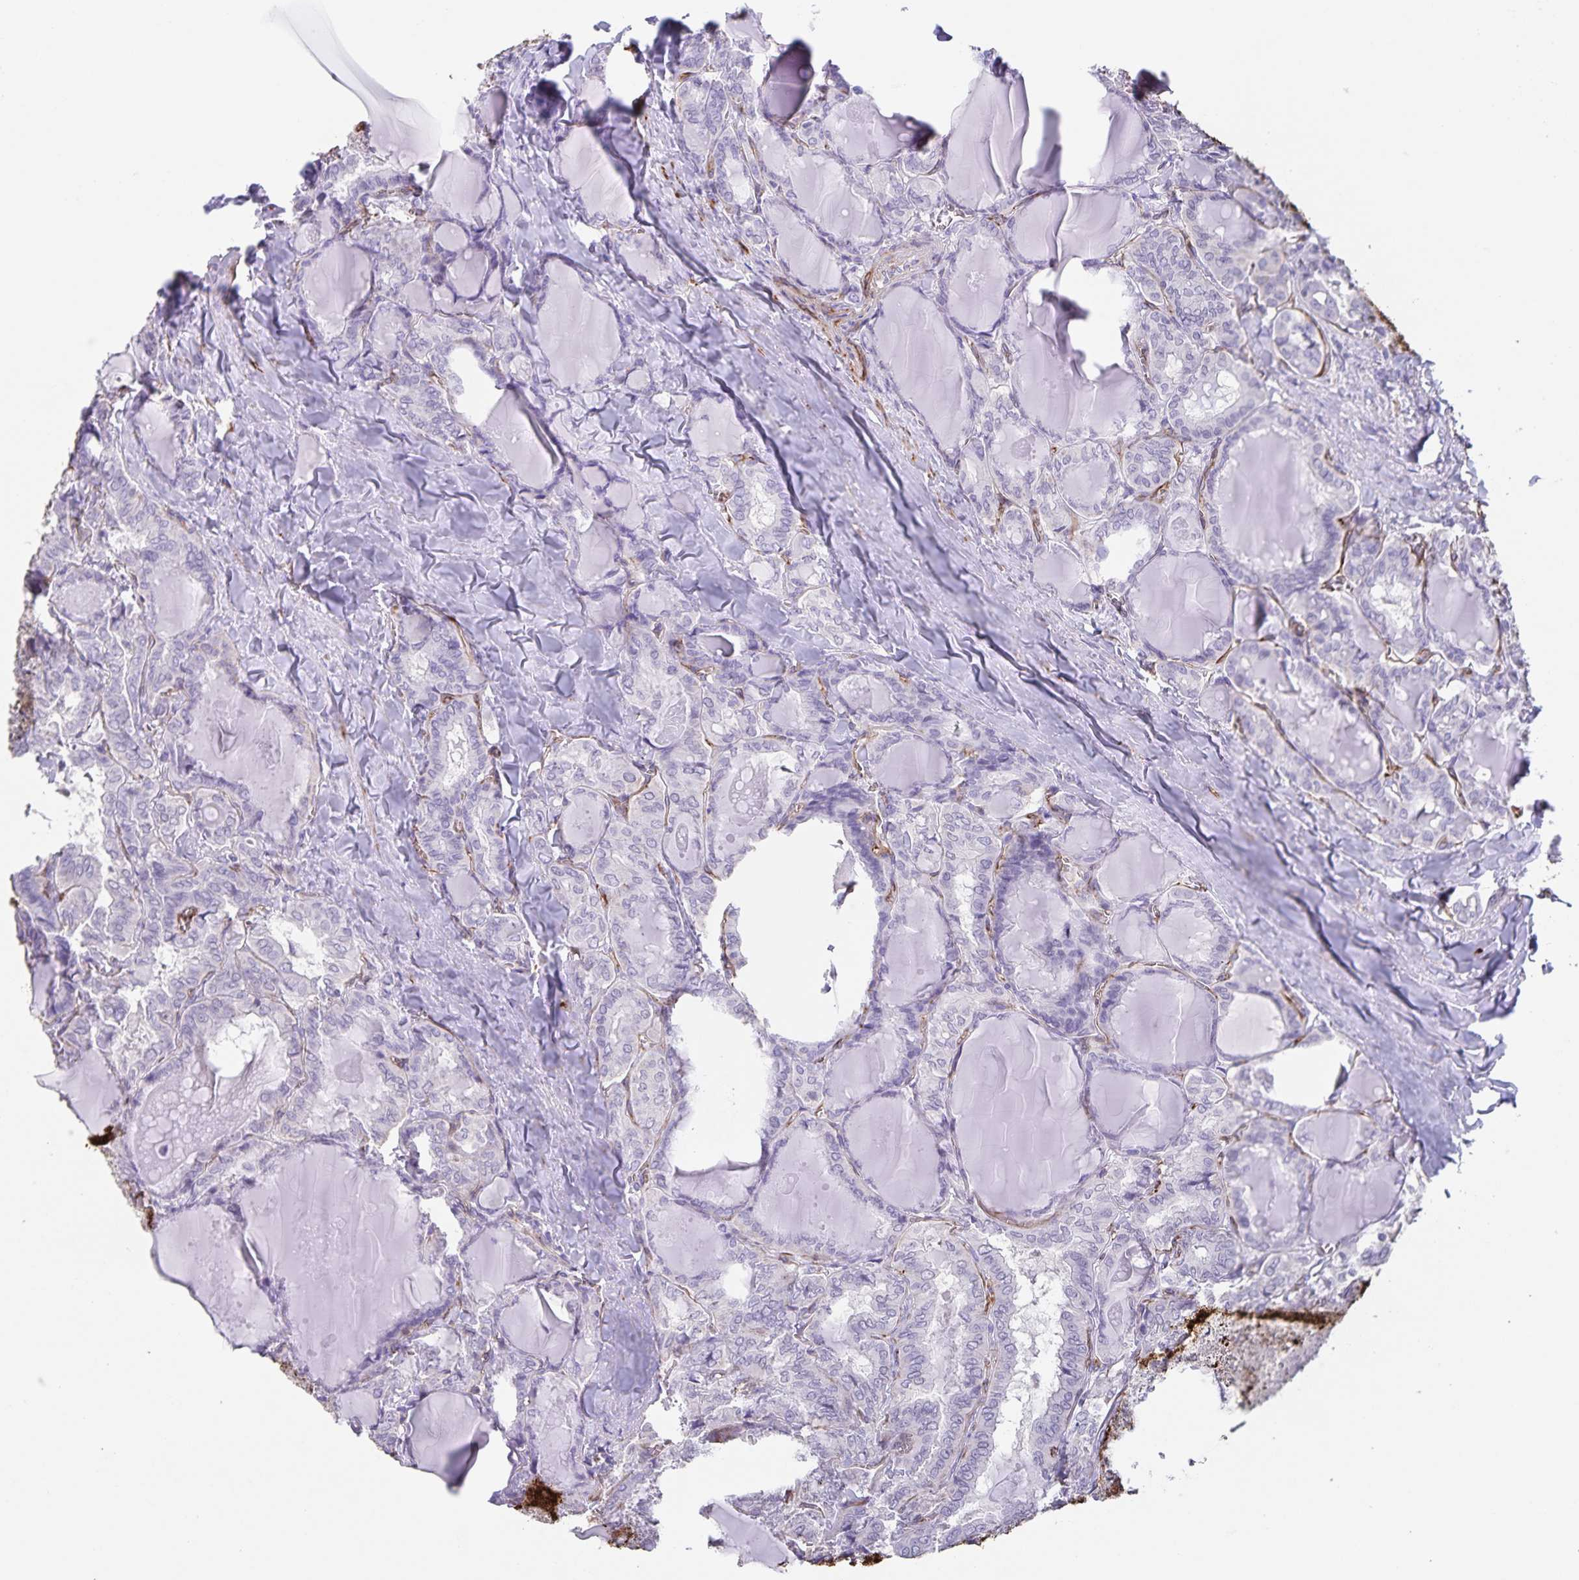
{"staining": {"intensity": "negative", "quantity": "none", "location": "none"}, "tissue": "thyroid cancer", "cell_type": "Tumor cells", "image_type": "cancer", "snomed": [{"axis": "morphology", "description": "Papillary adenocarcinoma, NOS"}, {"axis": "topography", "description": "Thyroid gland"}], "caption": "Thyroid papillary adenocarcinoma stained for a protein using immunohistochemistry (IHC) shows no staining tumor cells.", "gene": "SYNM", "patient": {"sex": "female", "age": 46}}